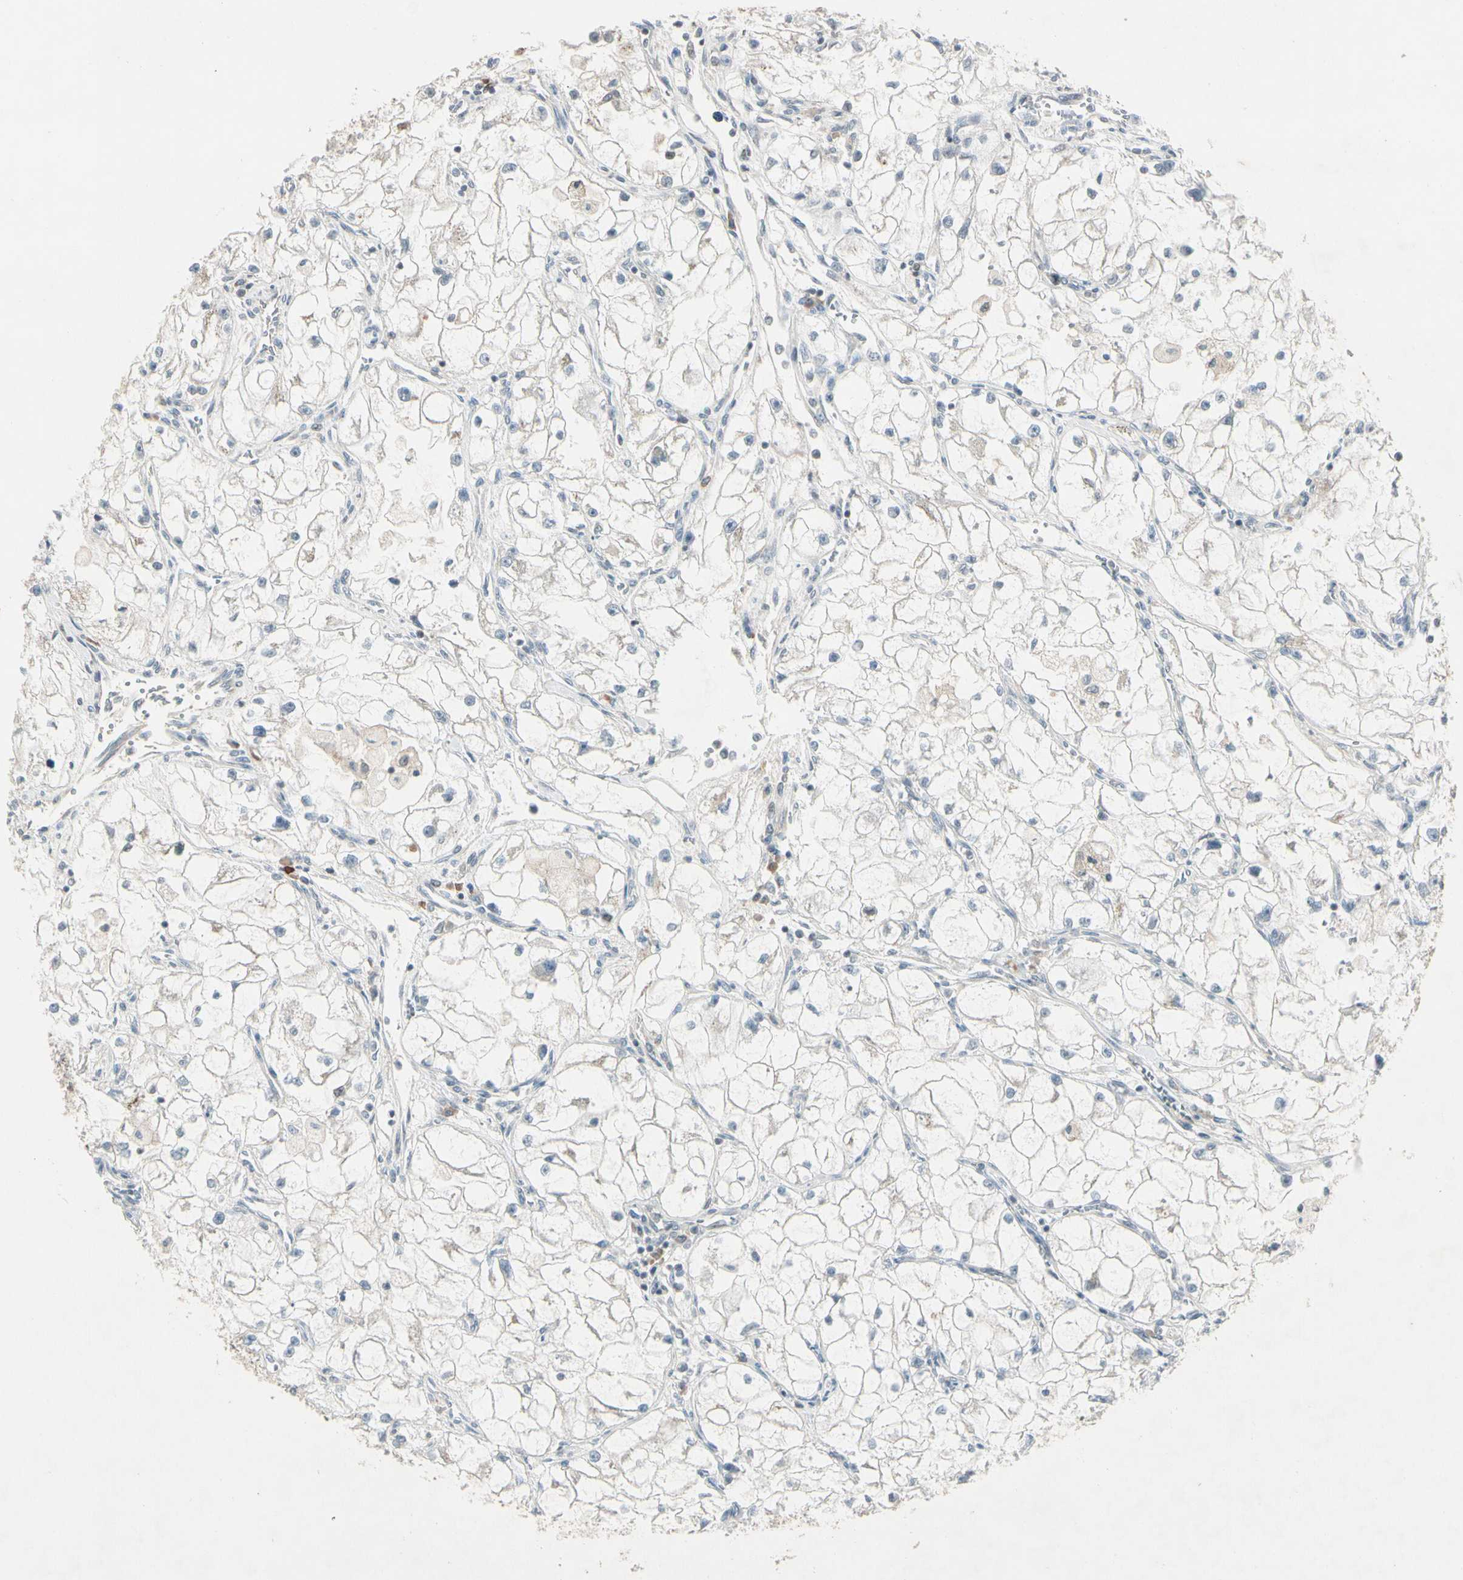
{"staining": {"intensity": "negative", "quantity": "none", "location": "none"}, "tissue": "renal cancer", "cell_type": "Tumor cells", "image_type": "cancer", "snomed": [{"axis": "morphology", "description": "Adenocarcinoma, NOS"}, {"axis": "topography", "description": "Kidney"}], "caption": "The immunohistochemistry image has no significant expression in tumor cells of renal cancer (adenocarcinoma) tissue.", "gene": "ICAM5", "patient": {"sex": "female", "age": 70}}